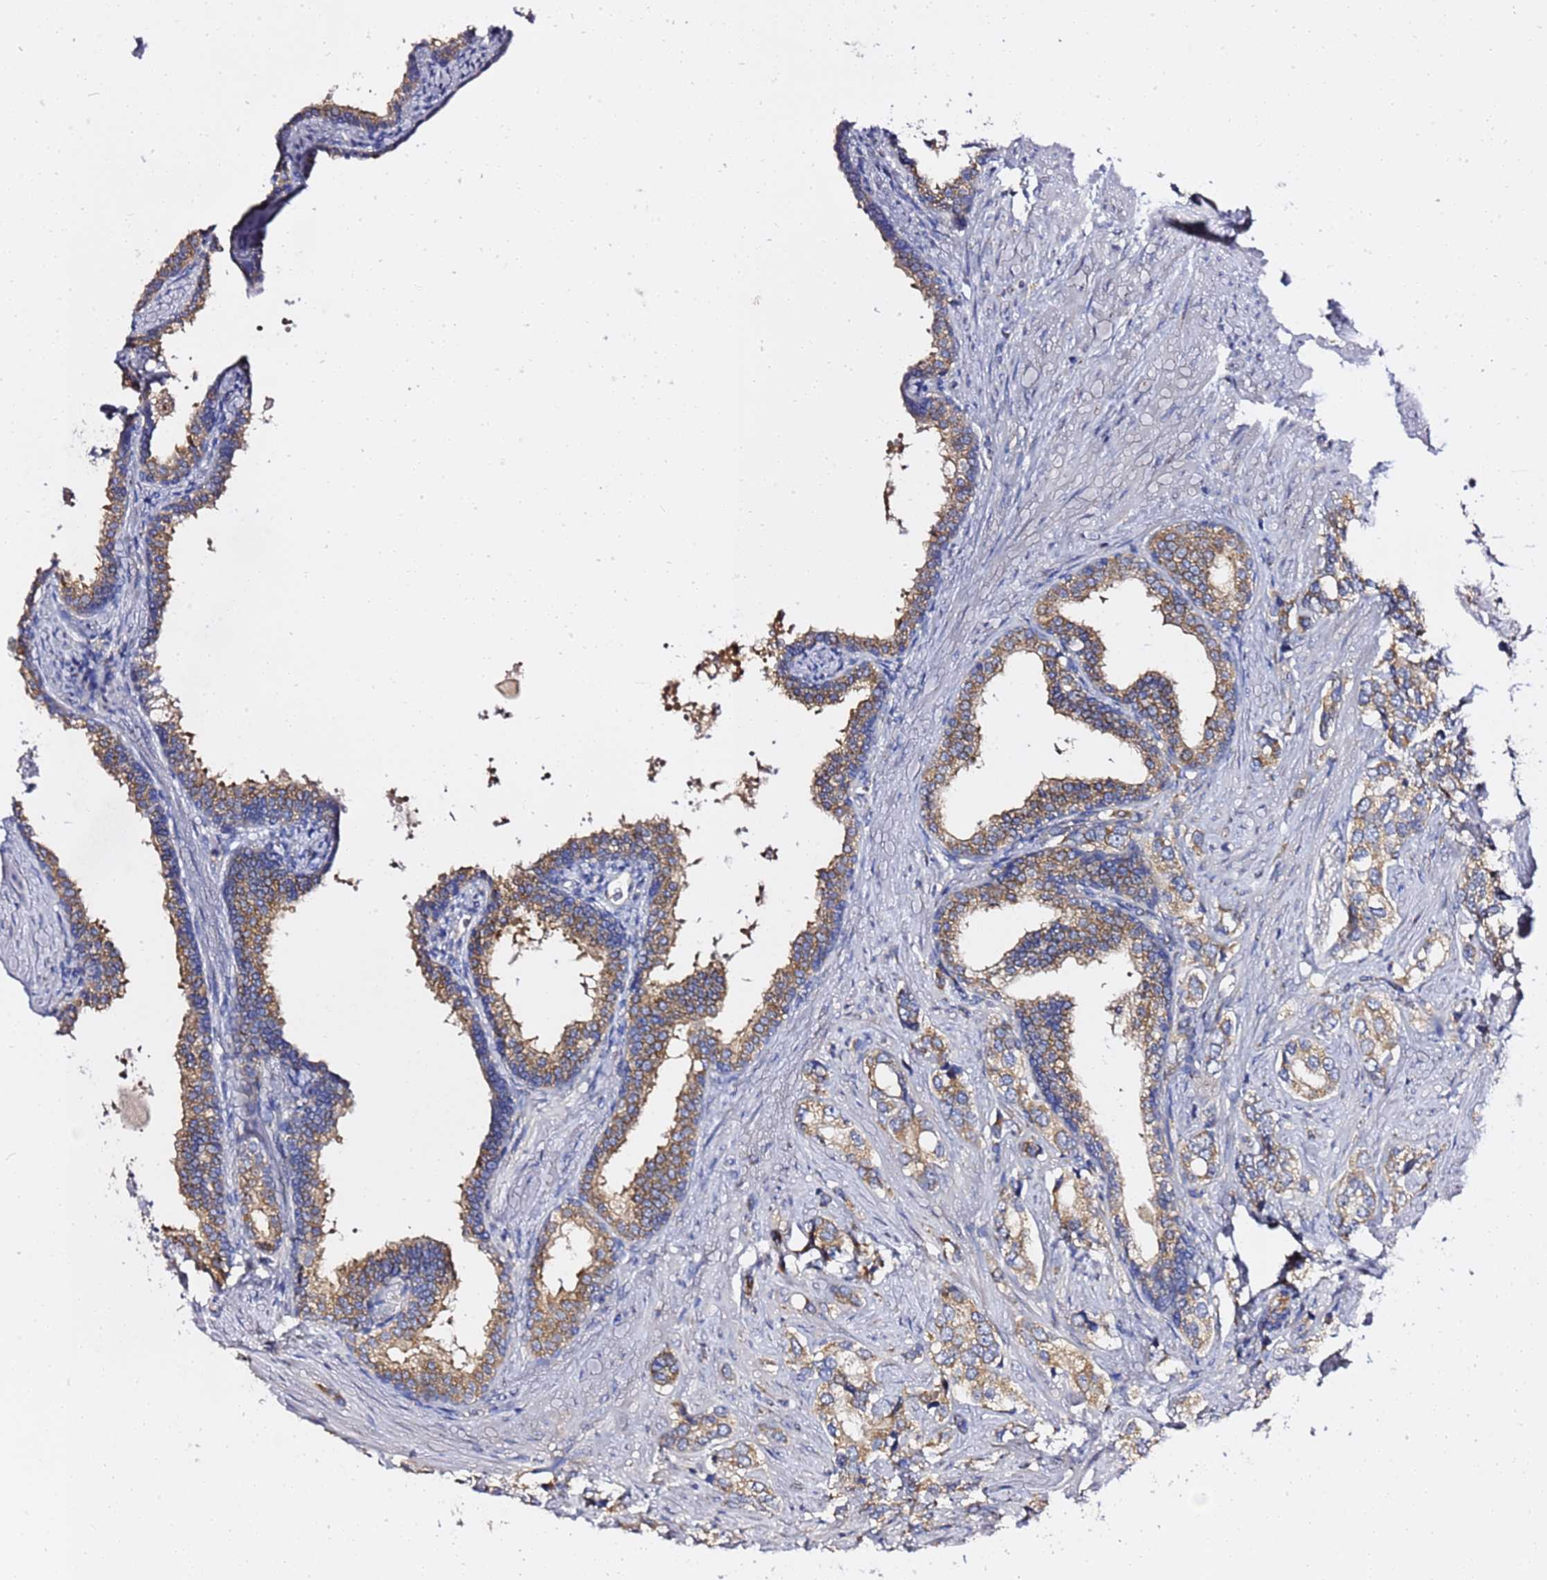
{"staining": {"intensity": "moderate", "quantity": ">75%", "location": "cytoplasmic/membranous"}, "tissue": "prostate cancer", "cell_type": "Tumor cells", "image_type": "cancer", "snomed": [{"axis": "morphology", "description": "Adenocarcinoma, High grade"}, {"axis": "topography", "description": "Prostate"}], "caption": "Brown immunohistochemical staining in prostate high-grade adenocarcinoma demonstrates moderate cytoplasmic/membranous expression in approximately >75% of tumor cells.", "gene": "ANAPC1", "patient": {"sex": "male", "age": 66}}